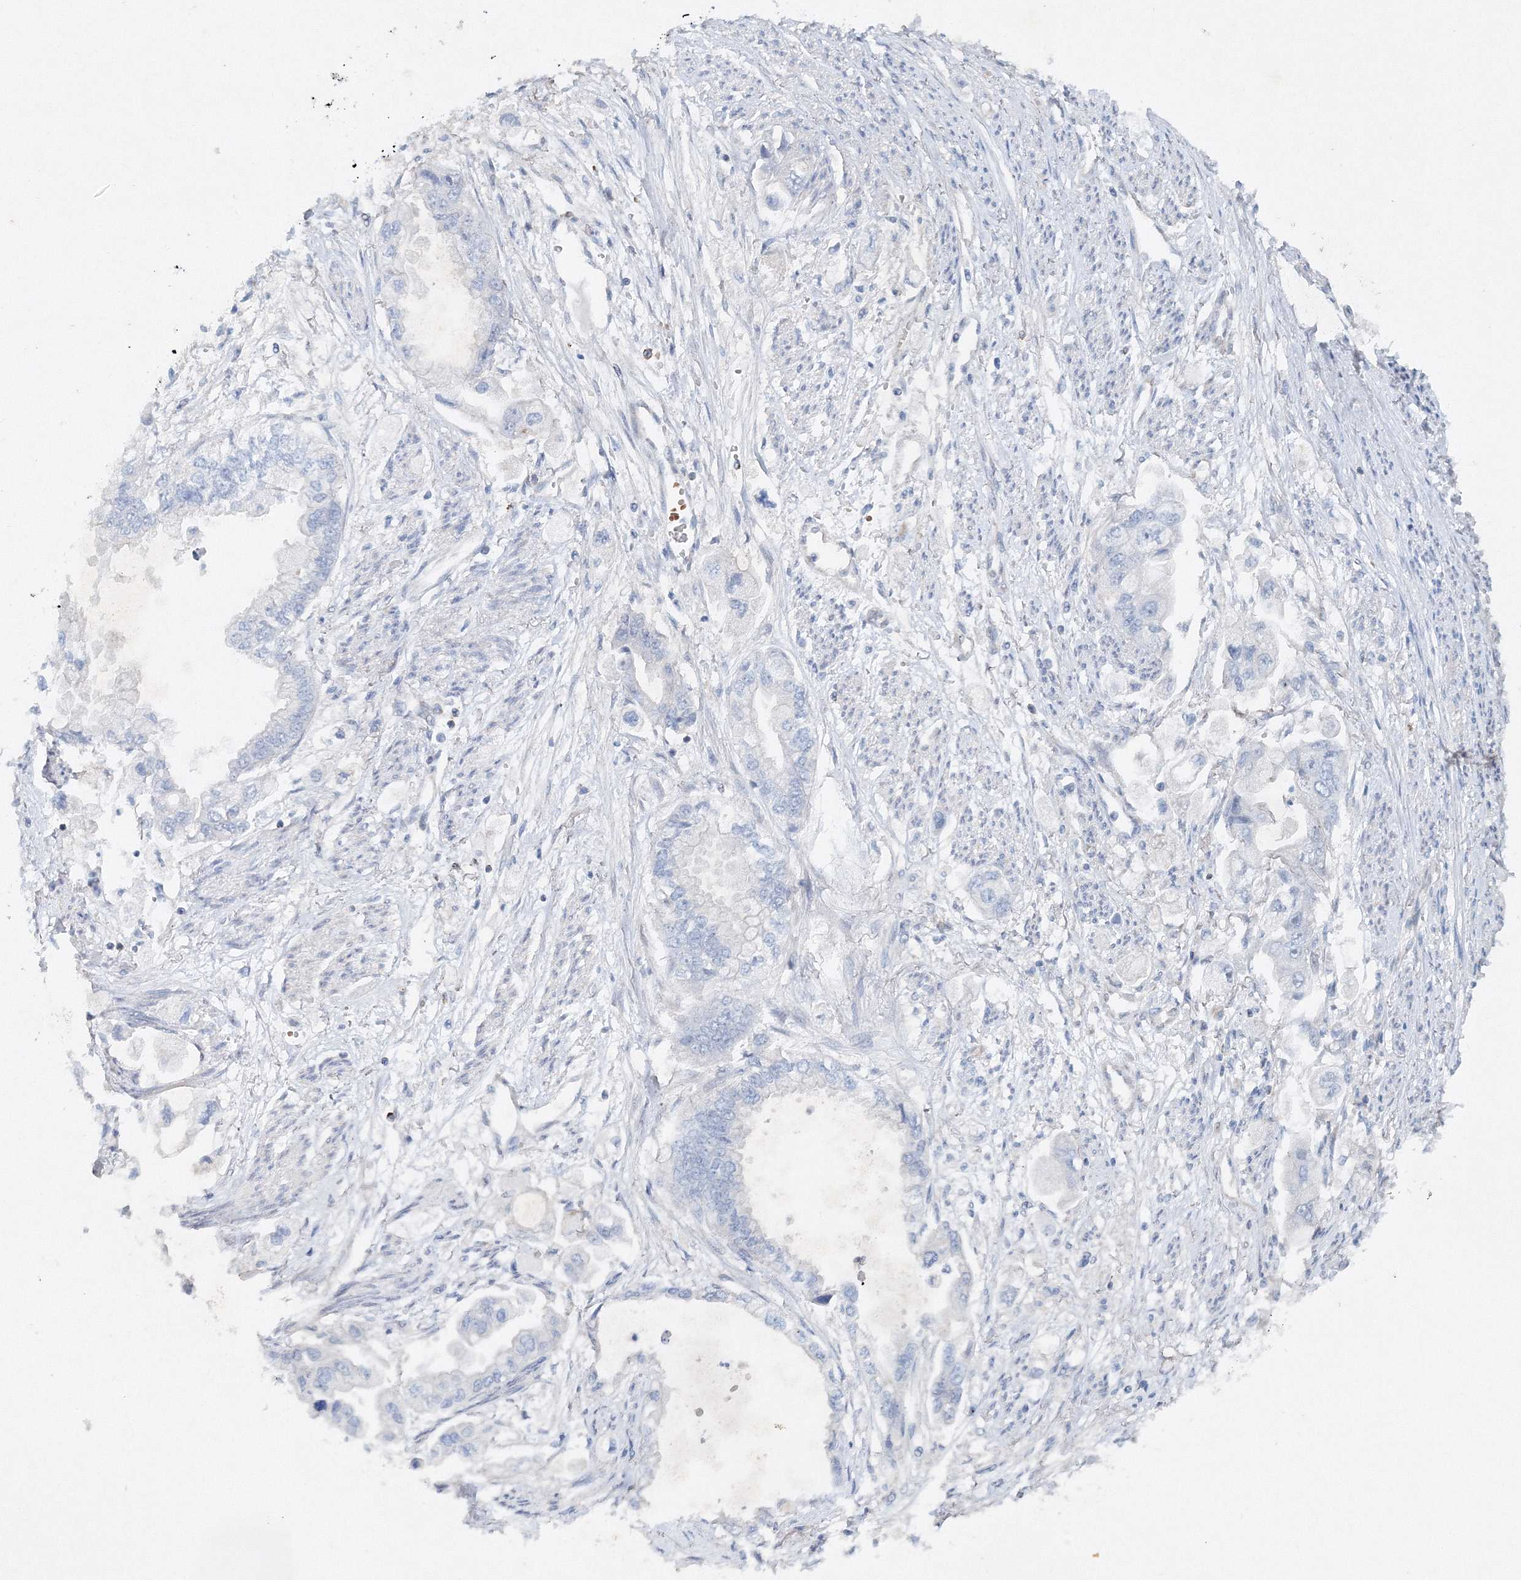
{"staining": {"intensity": "negative", "quantity": "none", "location": "none"}, "tissue": "stomach cancer", "cell_type": "Tumor cells", "image_type": "cancer", "snomed": [{"axis": "morphology", "description": "Adenocarcinoma, NOS"}, {"axis": "topography", "description": "Stomach"}], "caption": "Human stomach cancer stained for a protein using immunohistochemistry (IHC) reveals no staining in tumor cells.", "gene": "SH3BP5", "patient": {"sex": "male", "age": 62}}